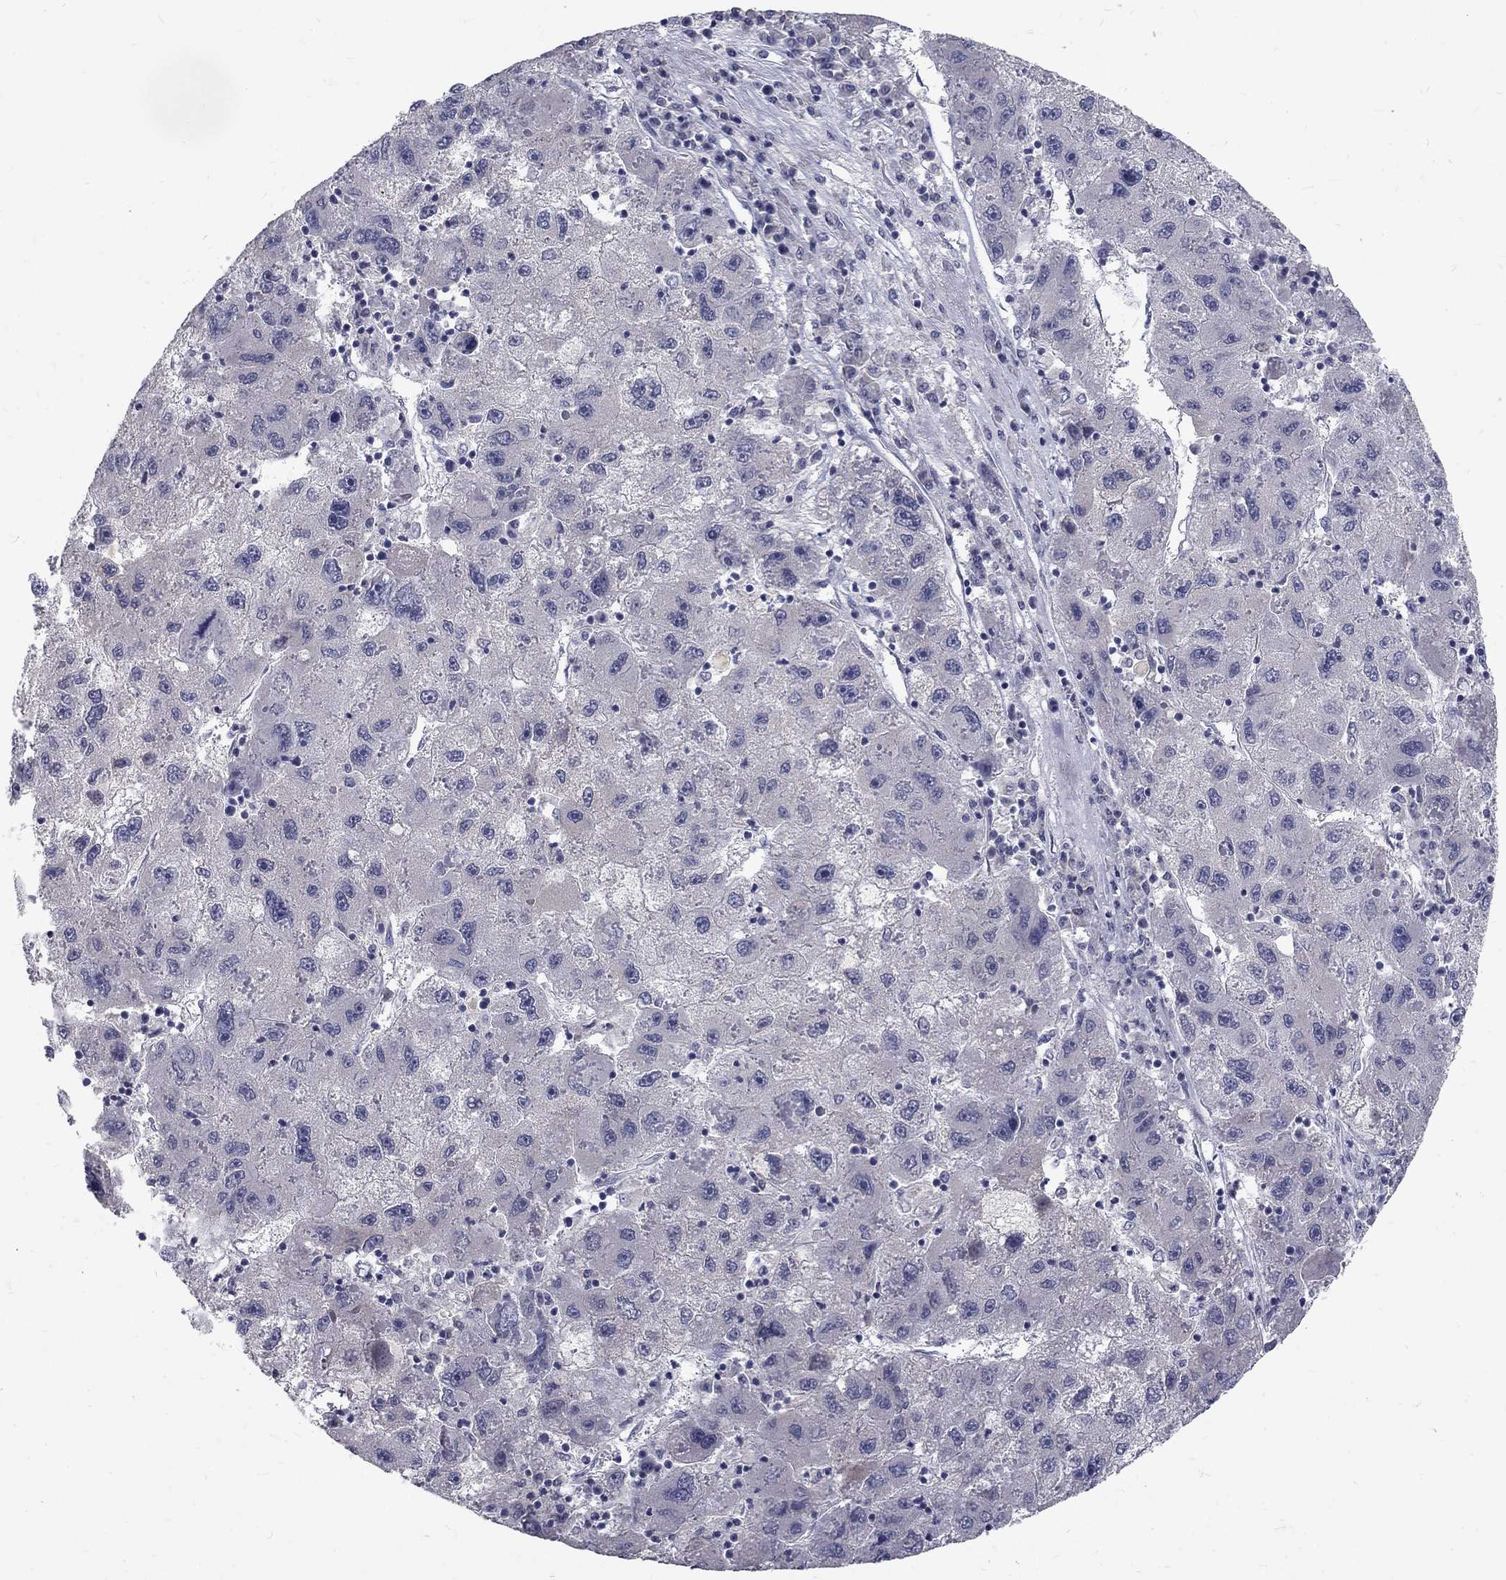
{"staining": {"intensity": "negative", "quantity": "none", "location": "none"}, "tissue": "liver cancer", "cell_type": "Tumor cells", "image_type": "cancer", "snomed": [{"axis": "morphology", "description": "Carcinoma, Hepatocellular, NOS"}, {"axis": "topography", "description": "Liver"}], "caption": "DAB (3,3'-diaminobenzidine) immunohistochemical staining of human hepatocellular carcinoma (liver) shows no significant staining in tumor cells.", "gene": "NOS1", "patient": {"sex": "male", "age": 75}}